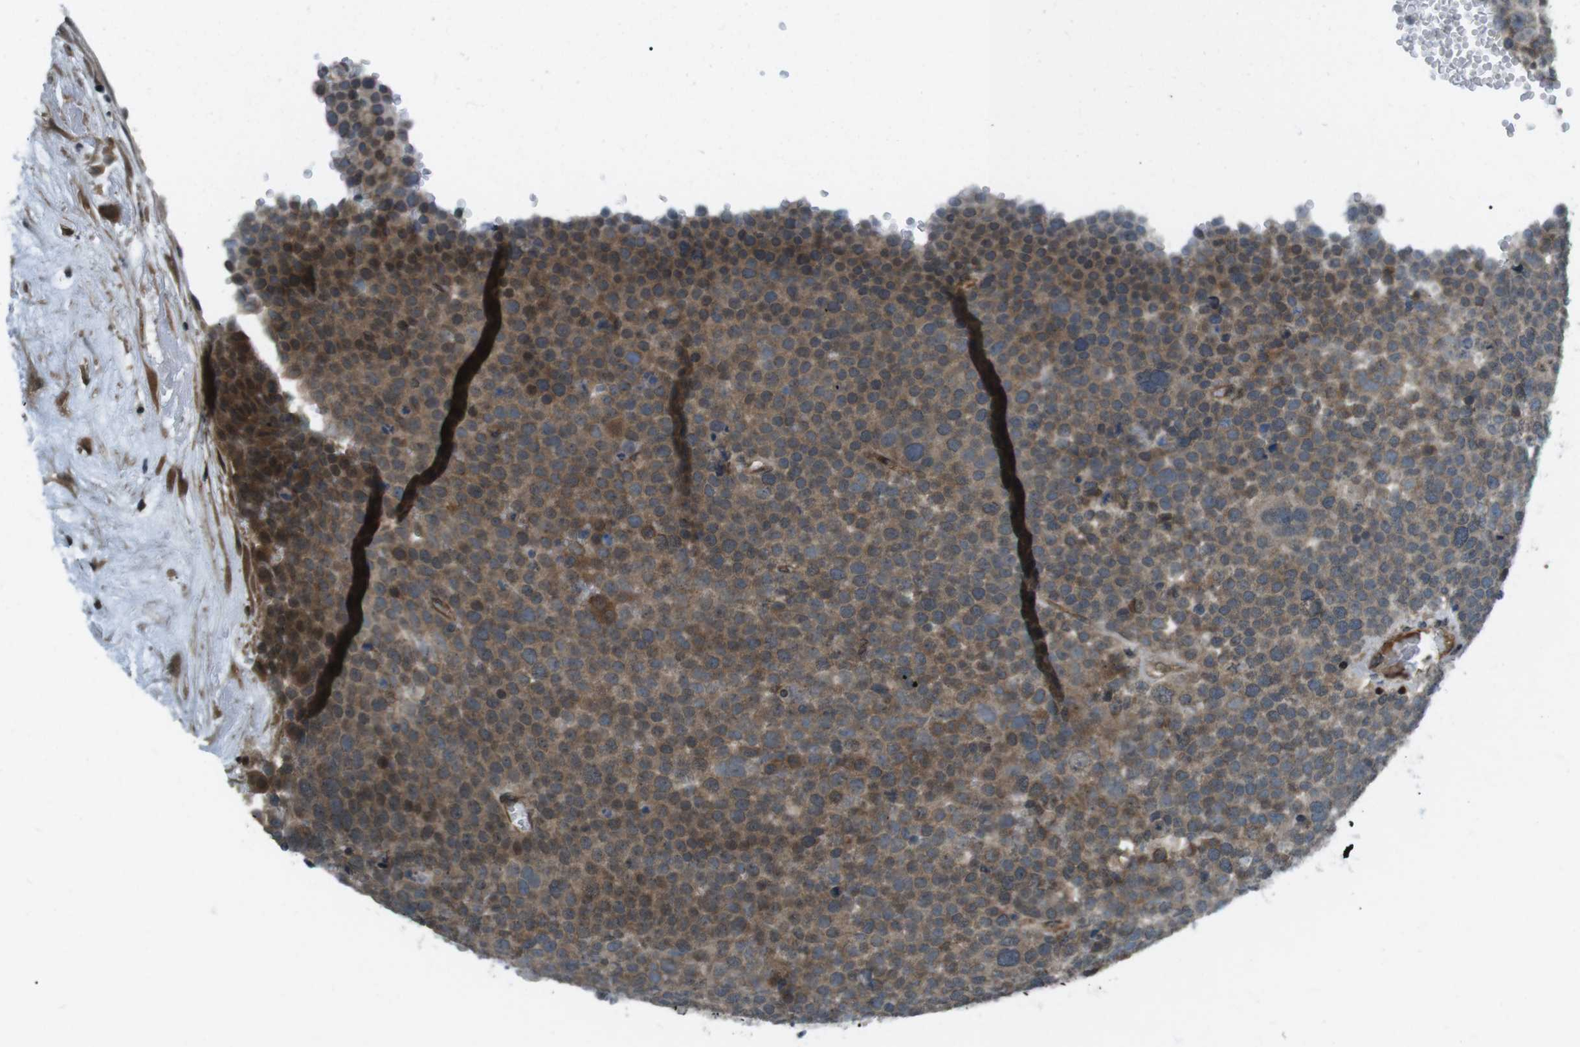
{"staining": {"intensity": "moderate", "quantity": ">75%", "location": "cytoplasmic/membranous,nuclear"}, "tissue": "testis cancer", "cell_type": "Tumor cells", "image_type": "cancer", "snomed": [{"axis": "morphology", "description": "Seminoma, NOS"}, {"axis": "topography", "description": "Testis"}], "caption": "Immunohistochemical staining of human seminoma (testis) reveals medium levels of moderate cytoplasmic/membranous and nuclear protein staining in approximately >75% of tumor cells. (DAB (3,3'-diaminobenzidine) IHC with brightfield microscopy, high magnification).", "gene": "TIAM2", "patient": {"sex": "male", "age": 71}}